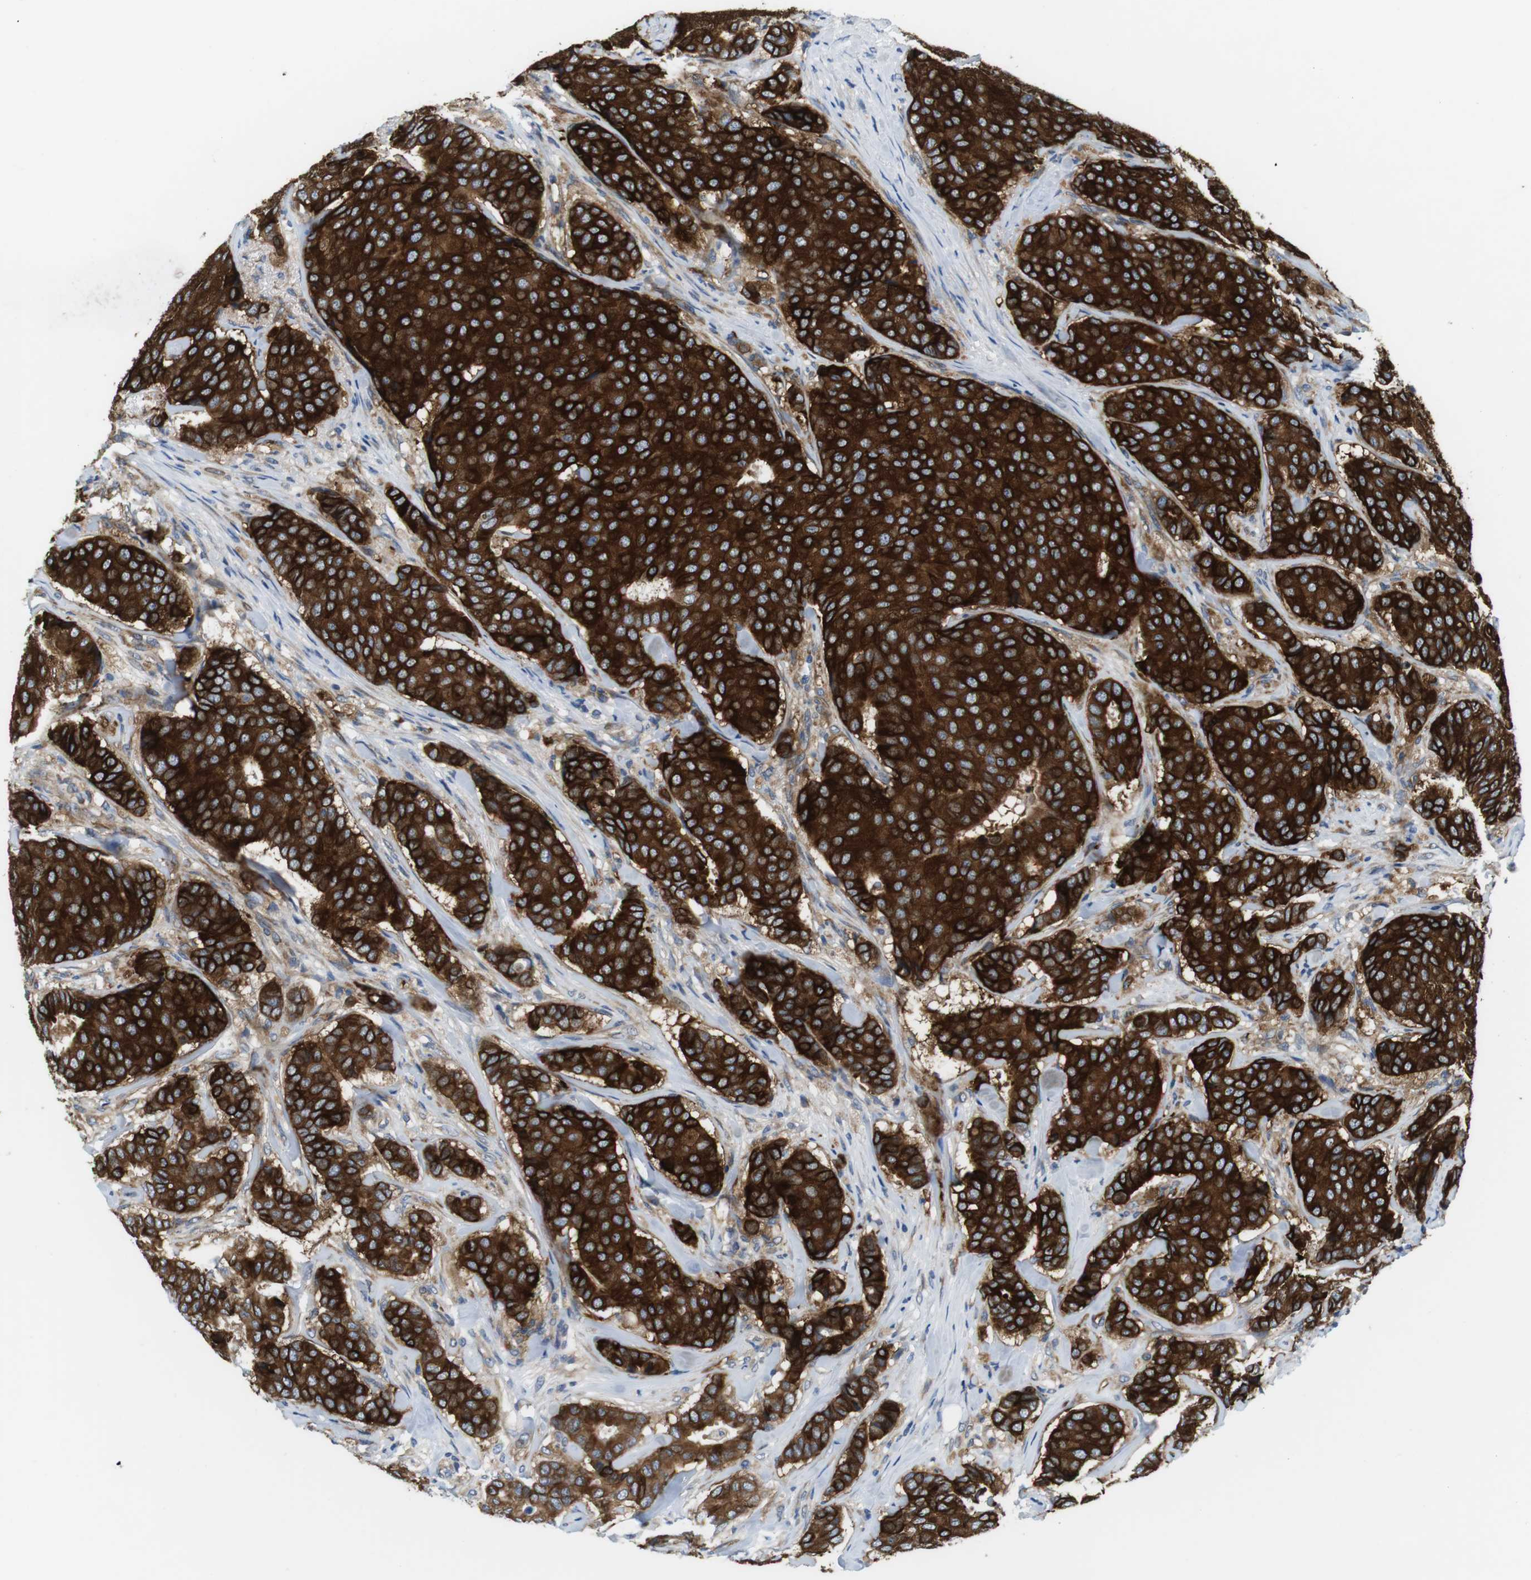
{"staining": {"intensity": "strong", "quantity": ">75%", "location": "cytoplasmic/membranous"}, "tissue": "breast cancer", "cell_type": "Tumor cells", "image_type": "cancer", "snomed": [{"axis": "morphology", "description": "Duct carcinoma"}, {"axis": "topography", "description": "Breast"}], "caption": "The micrograph exhibits staining of intraductal carcinoma (breast), revealing strong cytoplasmic/membranous protein staining (brown color) within tumor cells. The protein of interest is shown in brown color, while the nuclei are stained blue.", "gene": "DCLK1", "patient": {"sex": "female", "age": 75}}